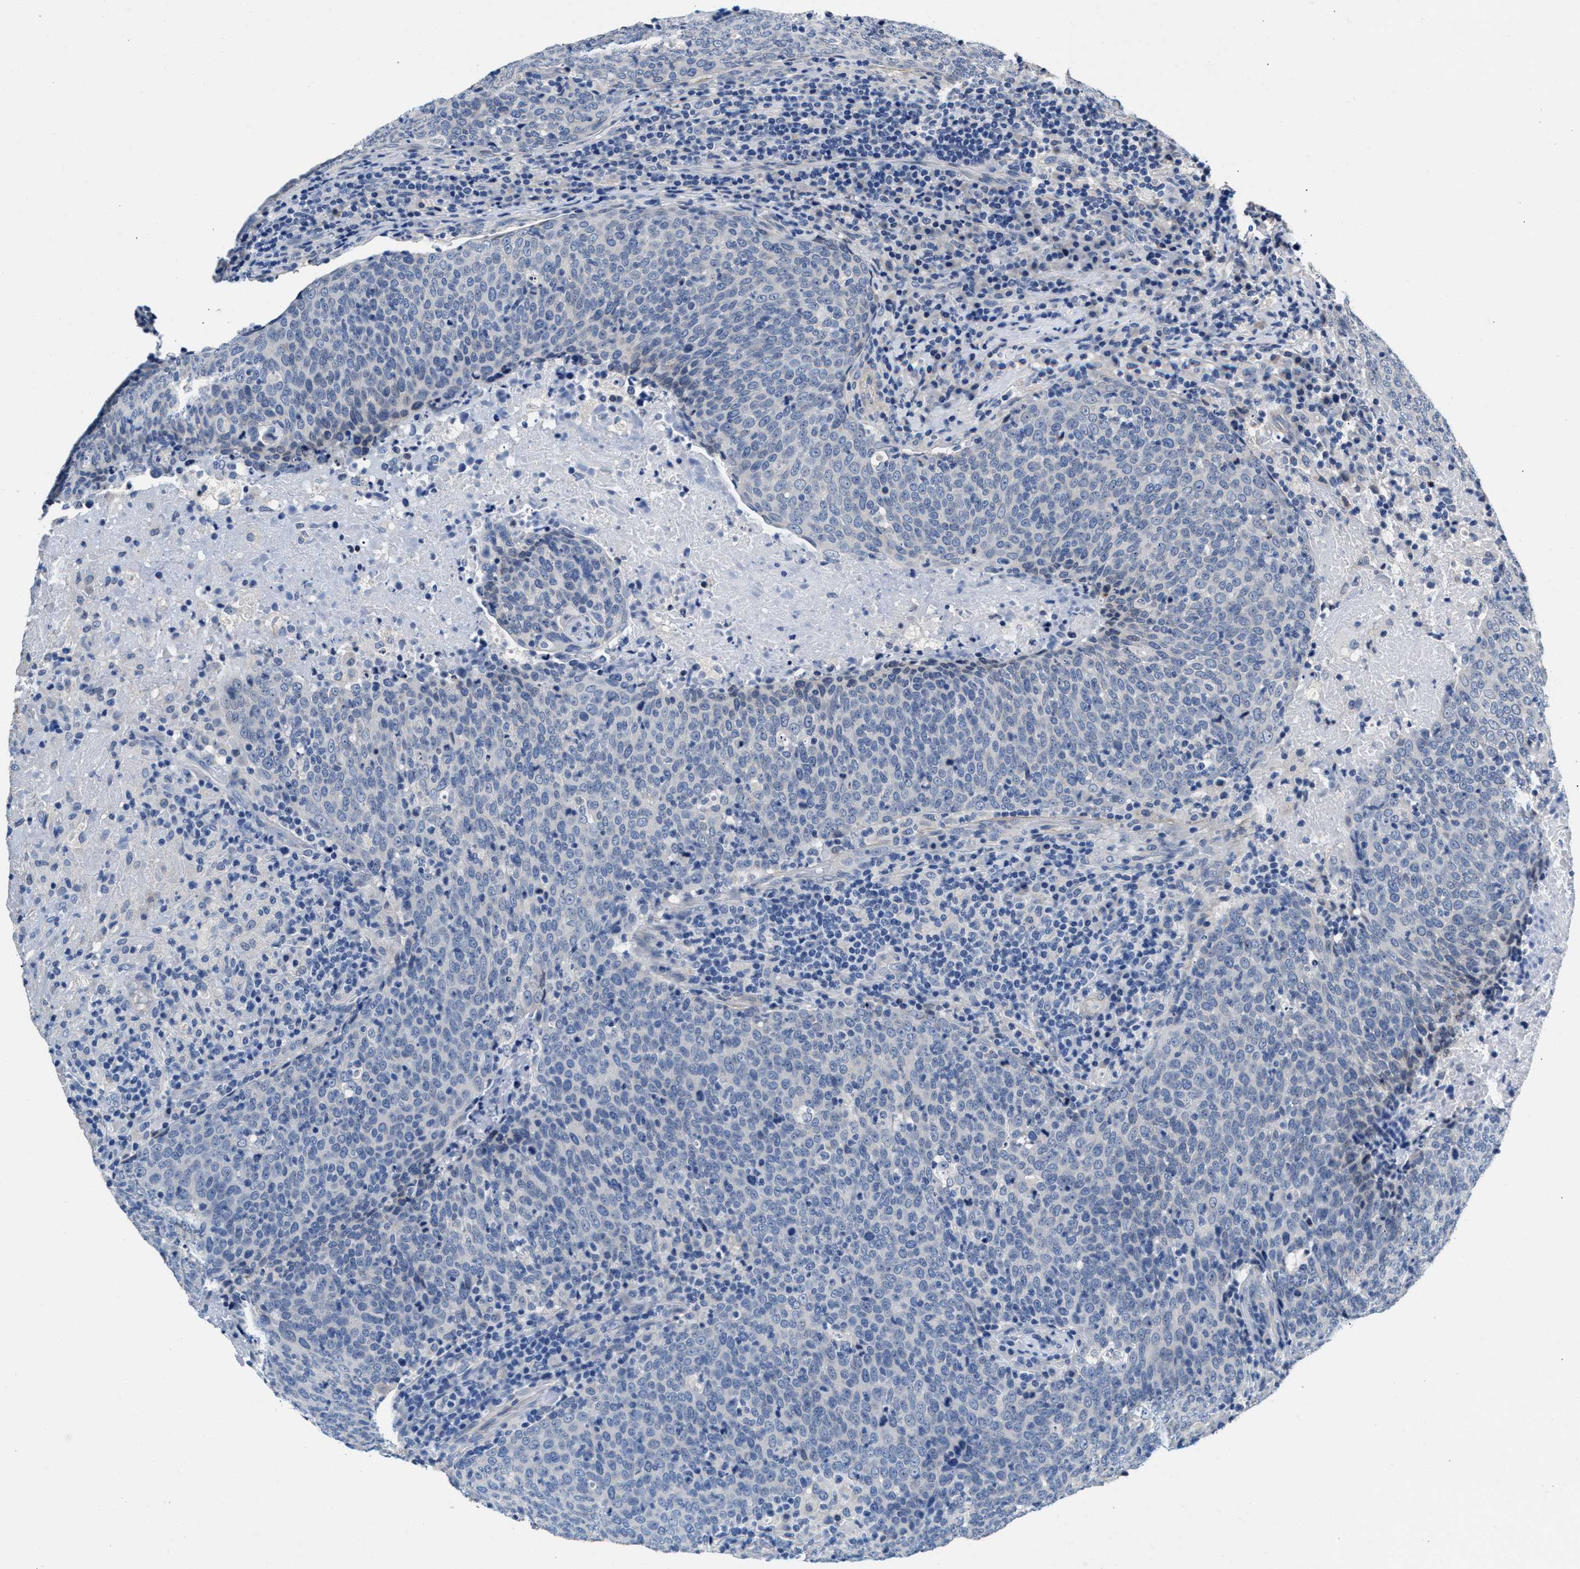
{"staining": {"intensity": "negative", "quantity": "none", "location": "none"}, "tissue": "head and neck cancer", "cell_type": "Tumor cells", "image_type": "cancer", "snomed": [{"axis": "morphology", "description": "Squamous cell carcinoma, NOS"}, {"axis": "morphology", "description": "Squamous cell carcinoma, metastatic, NOS"}, {"axis": "topography", "description": "Lymph node"}, {"axis": "topography", "description": "Head-Neck"}], "caption": "The IHC micrograph has no significant positivity in tumor cells of head and neck metastatic squamous cell carcinoma tissue.", "gene": "MYH3", "patient": {"sex": "male", "age": 62}}